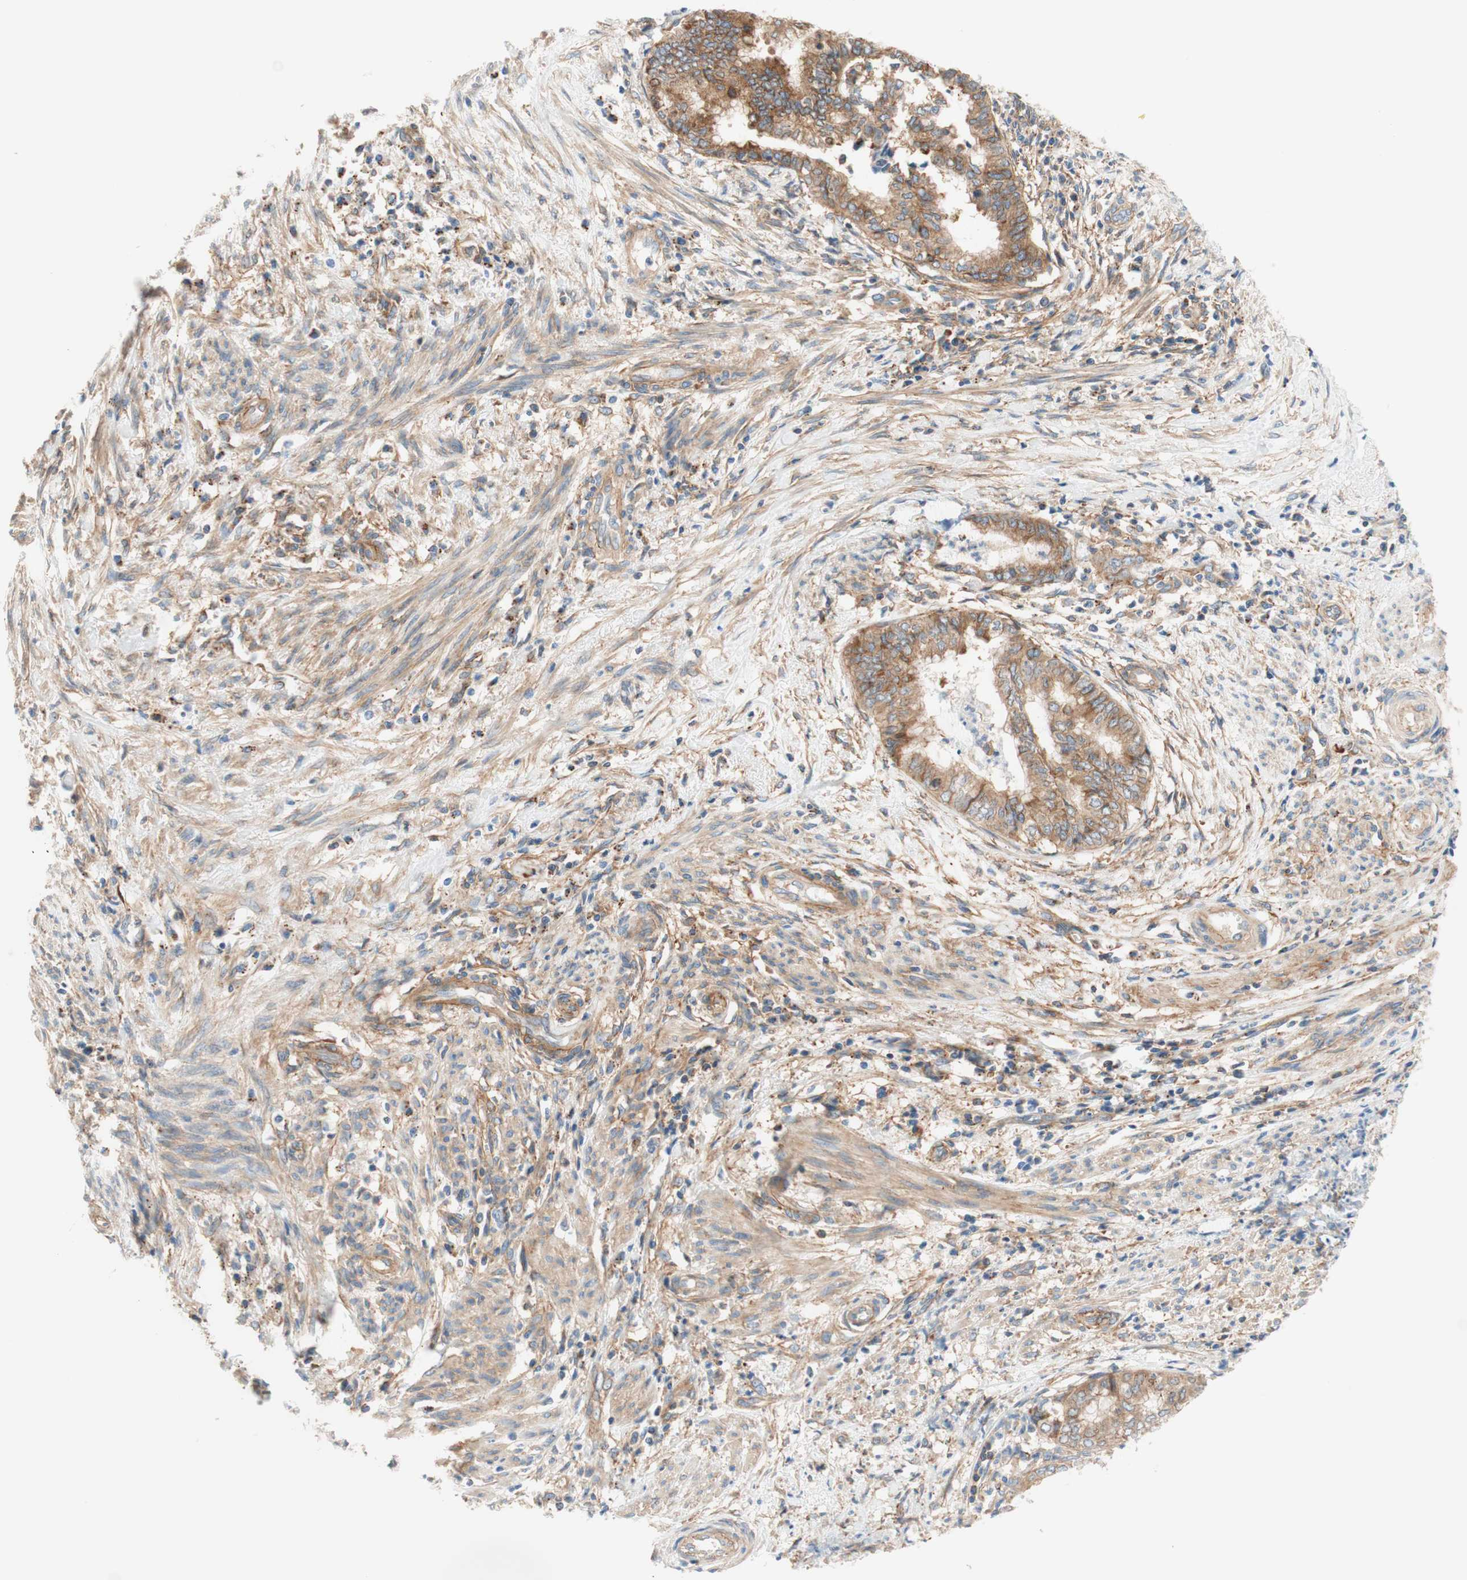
{"staining": {"intensity": "moderate", "quantity": ">75%", "location": "cytoplasmic/membranous"}, "tissue": "endometrial cancer", "cell_type": "Tumor cells", "image_type": "cancer", "snomed": [{"axis": "morphology", "description": "Necrosis, NOS"}, {"axis": "morphology", "description": "Adenocarcinoma, NOS"}, {"axis": "topography", "description": "Endometrium"}], "caption": "DAB (3,3'-diaminobenzidine) immunohistochemical staining of endometrial cancer (adenocarcinoma) reveals moderate cytoplasmic/membranous protein staining in about >75% of tumor cells.", "gene": "VPS26A", "patient": {"sex": "female", "age": 79}}